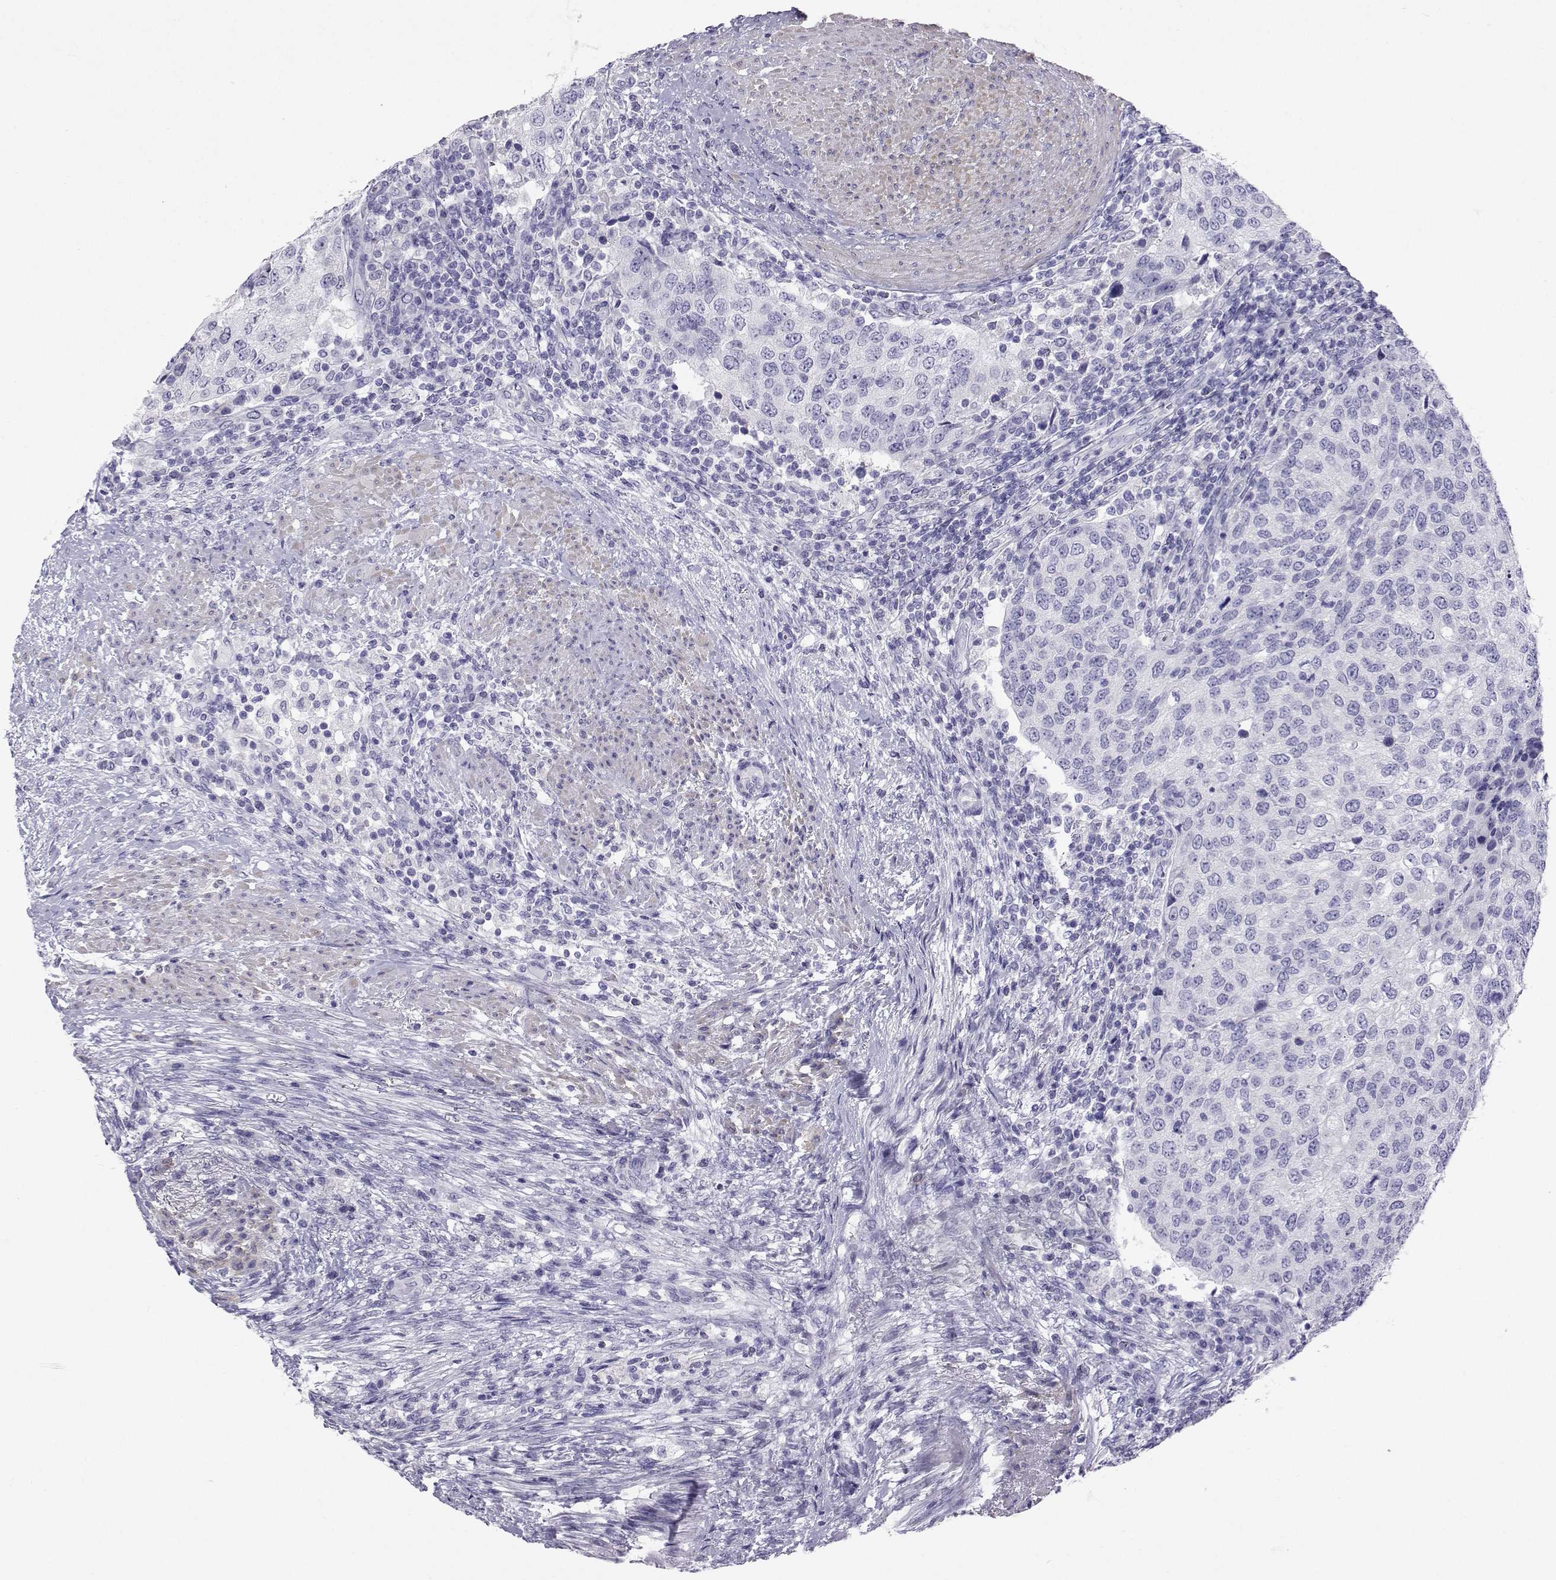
{"staining": {"intensity": "negative", "quantity": "none", "location": "none"}, "tissue": "urothelial cancer", "cell_type": "Tumor cells", "image_type": "cancer", "snomed": [{"axis": "morphology", "description": "Urothelial carcinoma, High grade"}, {"axis": "topography", "description": "Urinary bladder"}], "caption": "The histopathology image demonstrates no staining of tumor cells in urothelial carcinoma (high-grade).", "gene": "PLIN4", "patient": {"sex": "female", "age": 78}}